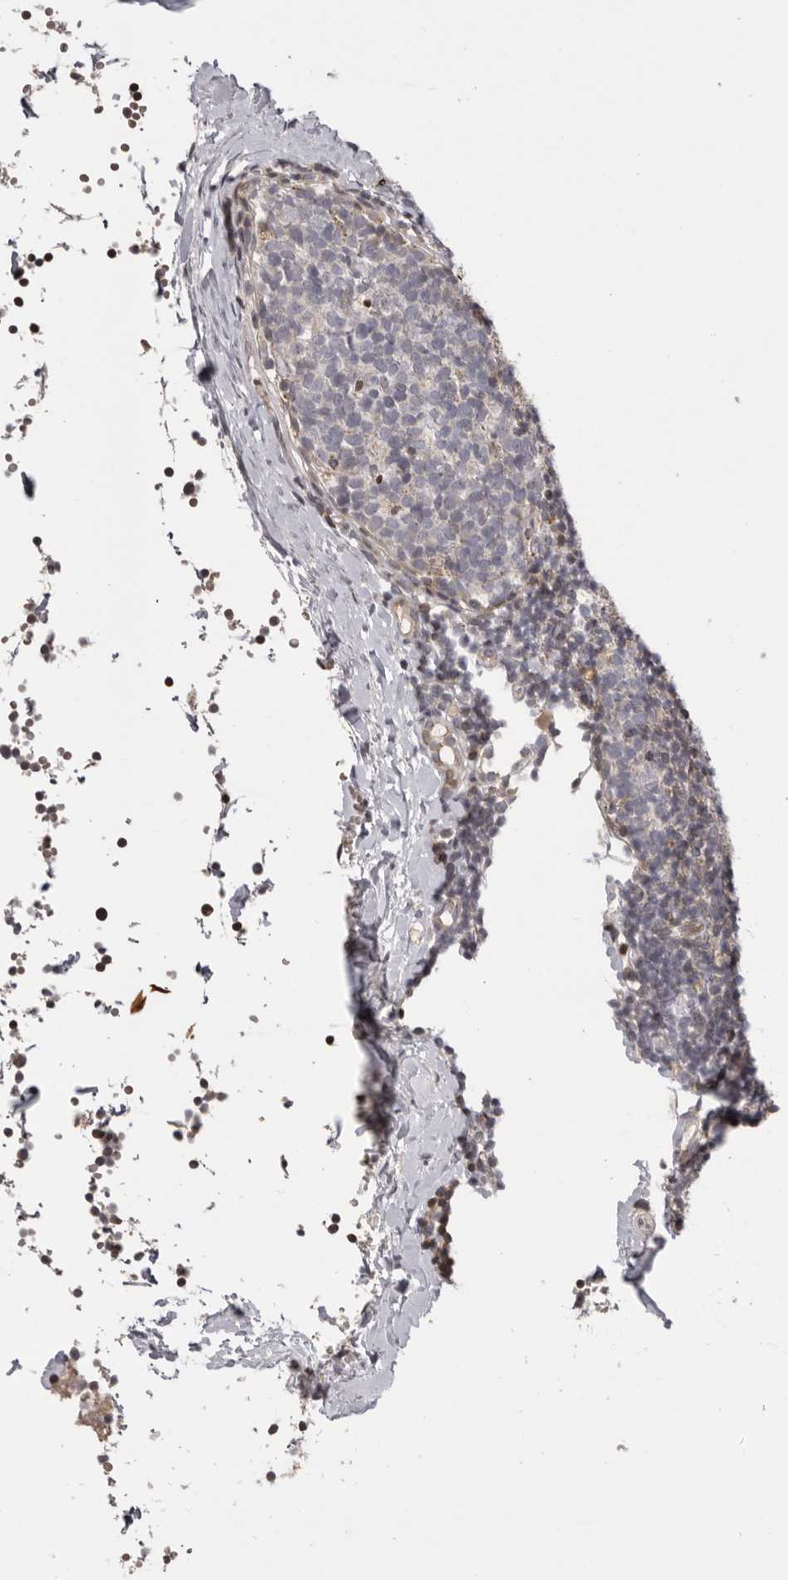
{"staining": {"intensity": "weak", "quantity": "<25%", "location": "nuclear"}, "tissue": "tonsil", "cell_type": "Non-germinal center cells", "image_type": "normal", "snomed": [{"axis": "morphology", "description": "Normal tissue, NOS"}, {"axis": "topography", "description": "Tonsil"}], "caption": "Immunohistochemistry (IHC) image of benign tonsil: tonsil stained with DAB (3,3'-diaminobenzidine) reveals no significant protein expression in non-germinal center cells.", "gene": "AZIN1", "patient": {"sex": "female", "age": 19}}